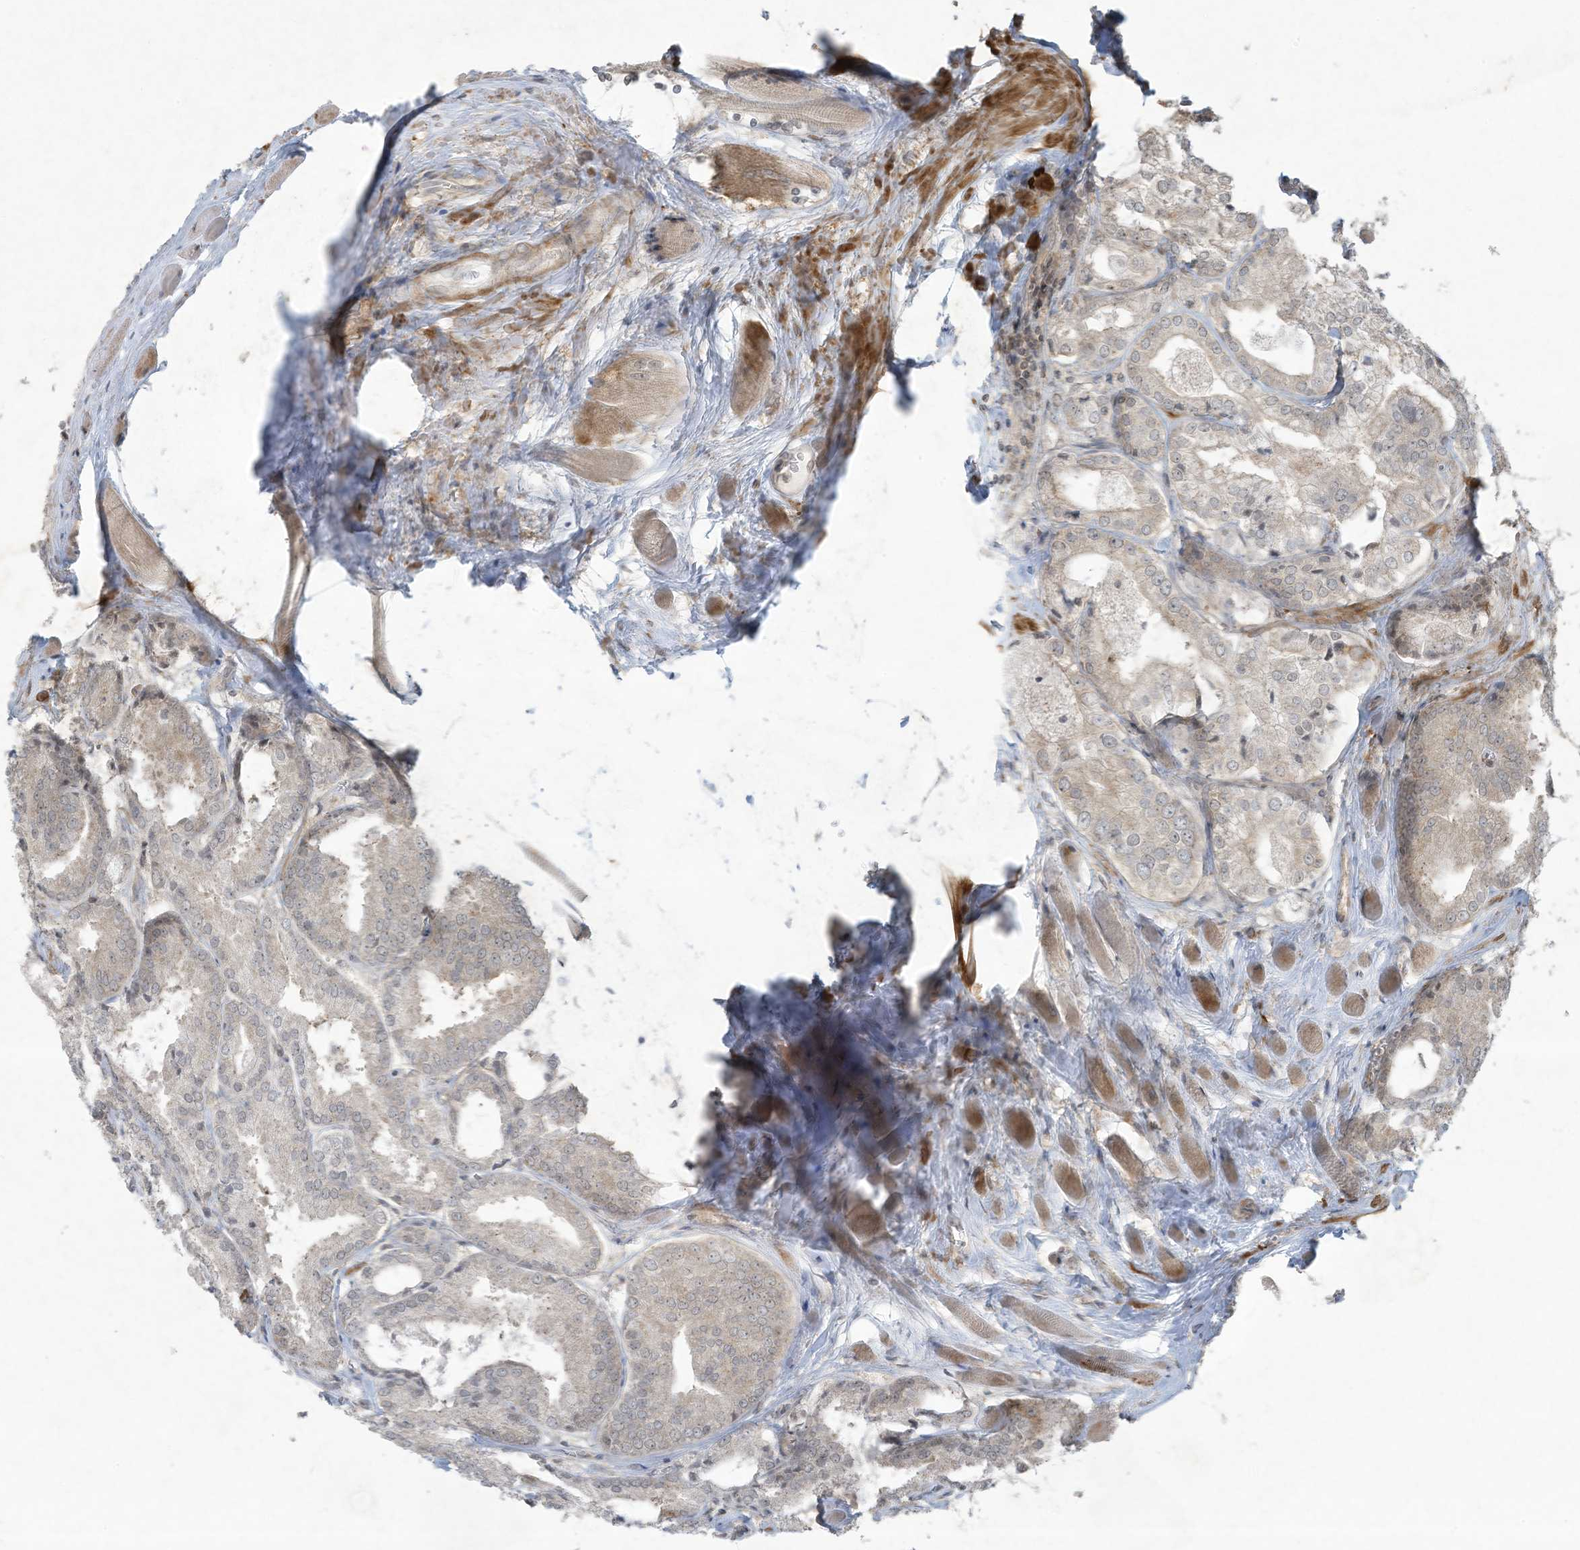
{"staining": {"intensity": "negative", "quantity": "none", "location": "none"}, "tissue": "prostate cancer", "cell_type": "Tumor cells", "image_type": "cancer", "snomed": [{"axis": "morphology", "description": "Adenocarcinoma, Low grade"}, {"axis": "topography", "description": "Prostate"}], "caption": "Tumor cells show no significant protein staining in prostate cancer.", "gene": "ZNF263", "patient": {"sex": "male", "age": 67}}